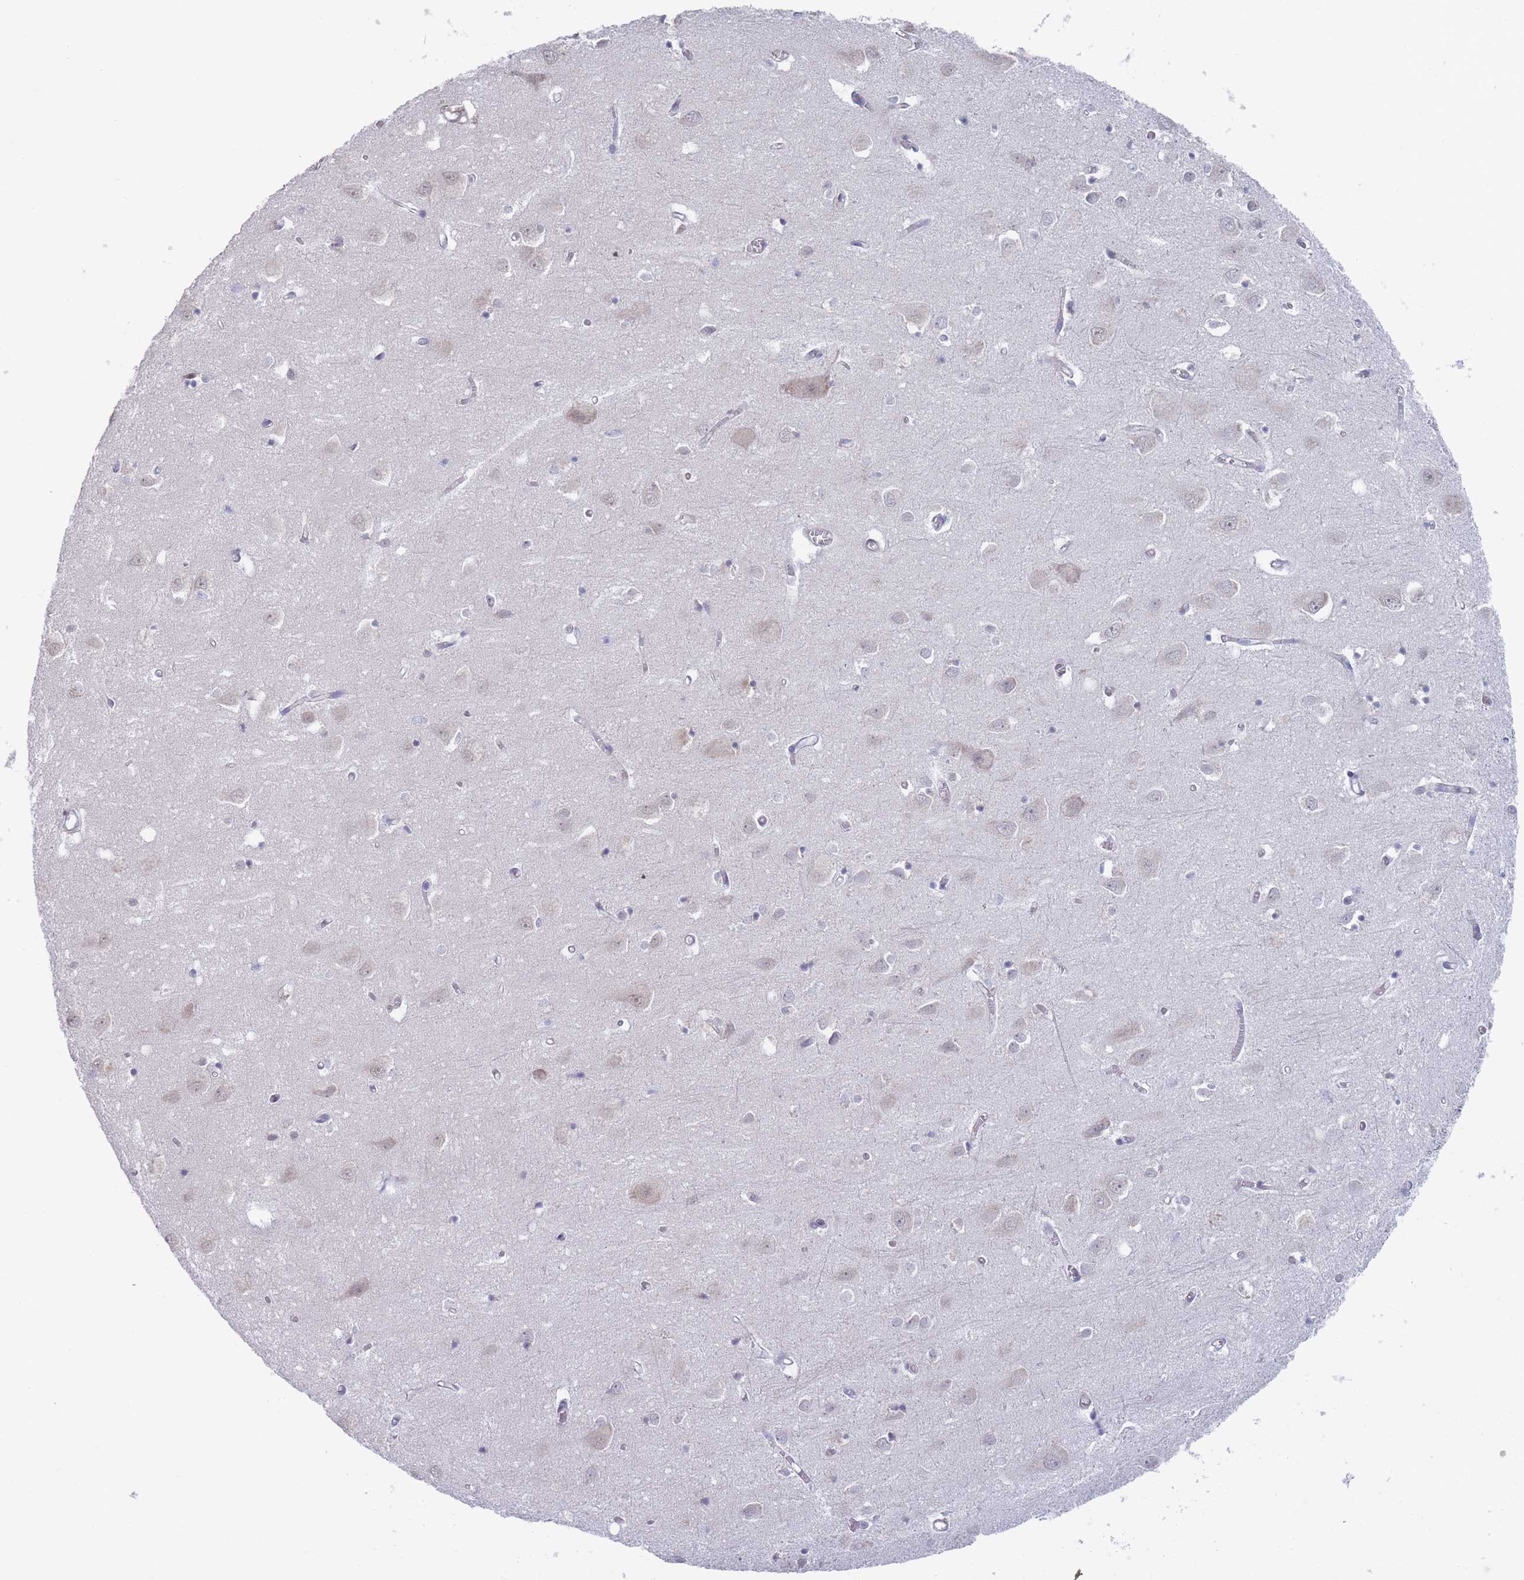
{"staining": {"intensity": "negative", "quantity": "none", "location": "none"}, "tissue": "cerebral cortex", "cell_type": "Endothelial cells", "image_type": "normal", "snomed": [{"axis": "morphology", "description": "Normal tissue, NOS"}, {"axis": "topography", "description": "Cerebral cortex"}], "caption": "This is an IHC micrograph of benign cerebral cortex. There is no staining in endothelial cells.", "gene": "PIGU", "patient": {"sex": "male", "age": 70}}